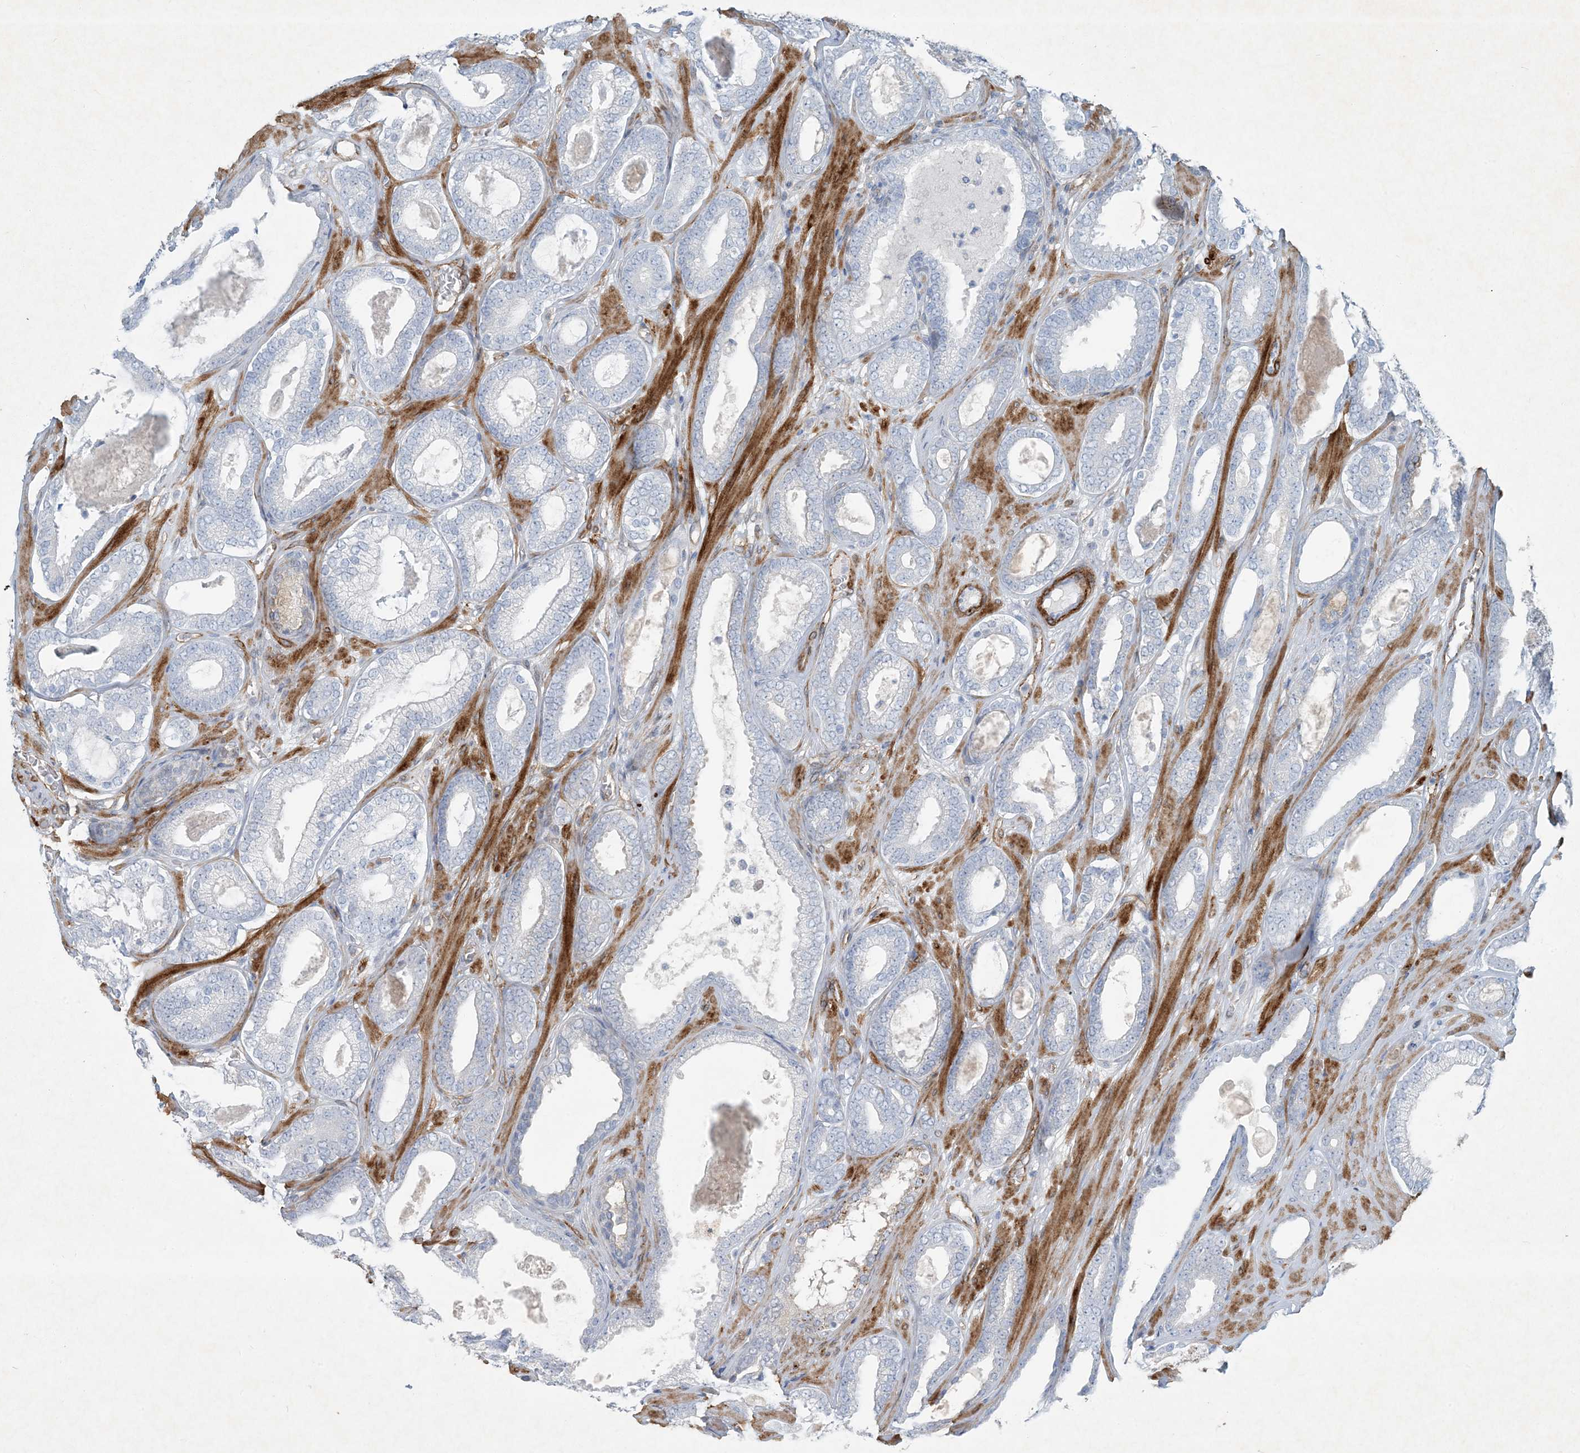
{"staining": {"intensity": "negative", "quantity": "none", "location": "none"}, "tissue": "prostate cancer", "cell_type": "Tumor cells", "image_type": "cancer", "snomed": [{"axis": "morphology", "description": "Adenocarcinoma, High grade"}, {"axis": "topography", "description": "Prostate"}], "caption": "The immunohistochemistry histopathology image has no significant positivity in tumor cells of prostate high-grade adenocarcinoma tissue. Brightfield microscopy of immunohistochemistry (IHC) stained with DAB (brown) and hematoxylin (blue), captured at high magnification.", "gene": "PGM5", "patient": {"sex": "male", "age": 60}}